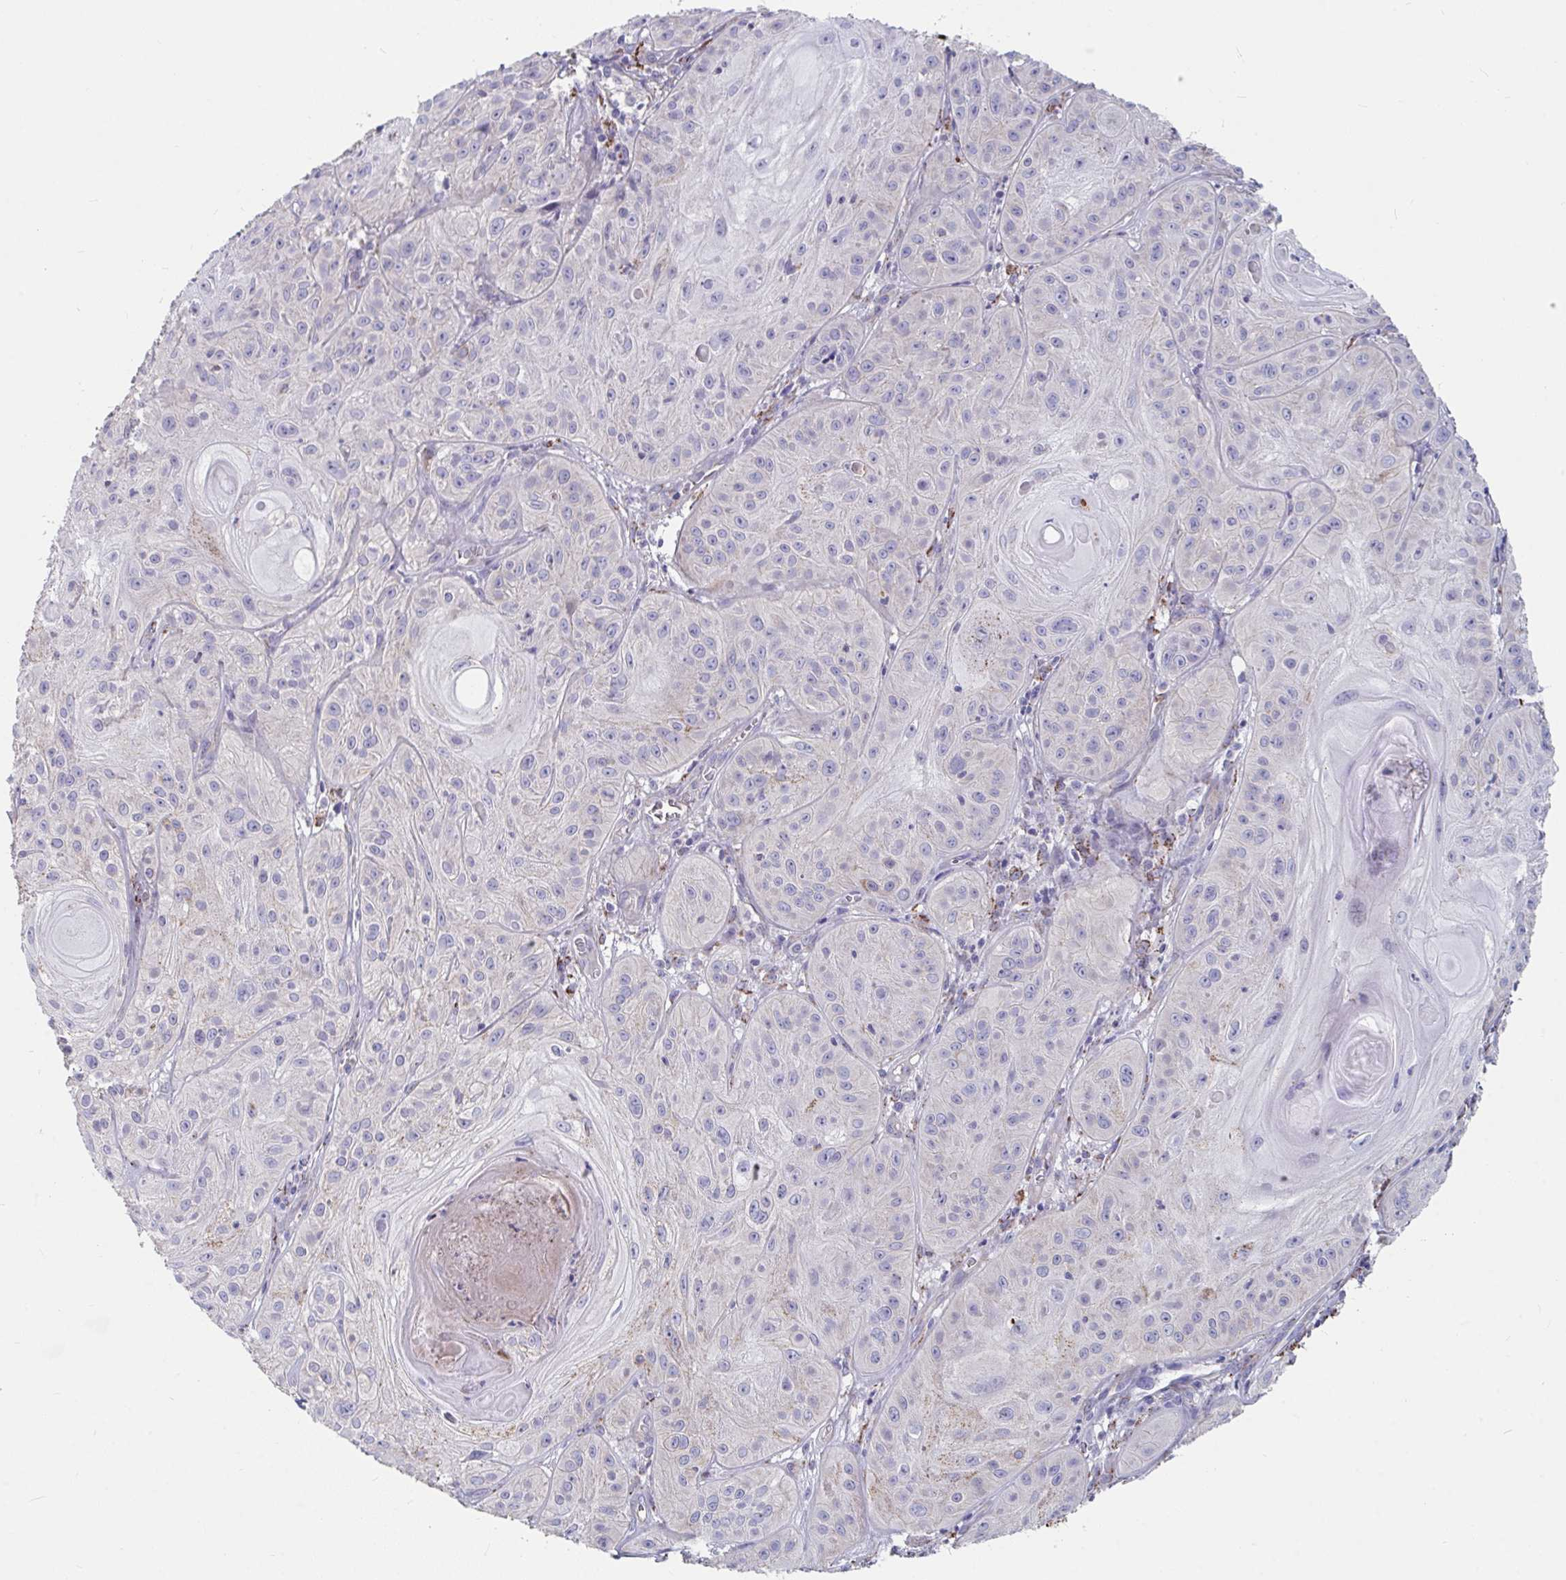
{"staining": {"intensity": "weak", "quantity": "<25%", "location": "cytoplasmic/membranous"}, "tissue": "skin cancer", "cell_type": "Tumor cells", "image_type": "cancer", "snomed": [{"axis": "morphology", "description": "Squamous cell carcinoma, NOS"}, {"axis": "topography", "description": "Skin"}], "caption": "Image shows no significant protein expression in tumor cells of skin cancer.", "gene": "FAM156B", "patient": {"sex": "male", "age": 85}}